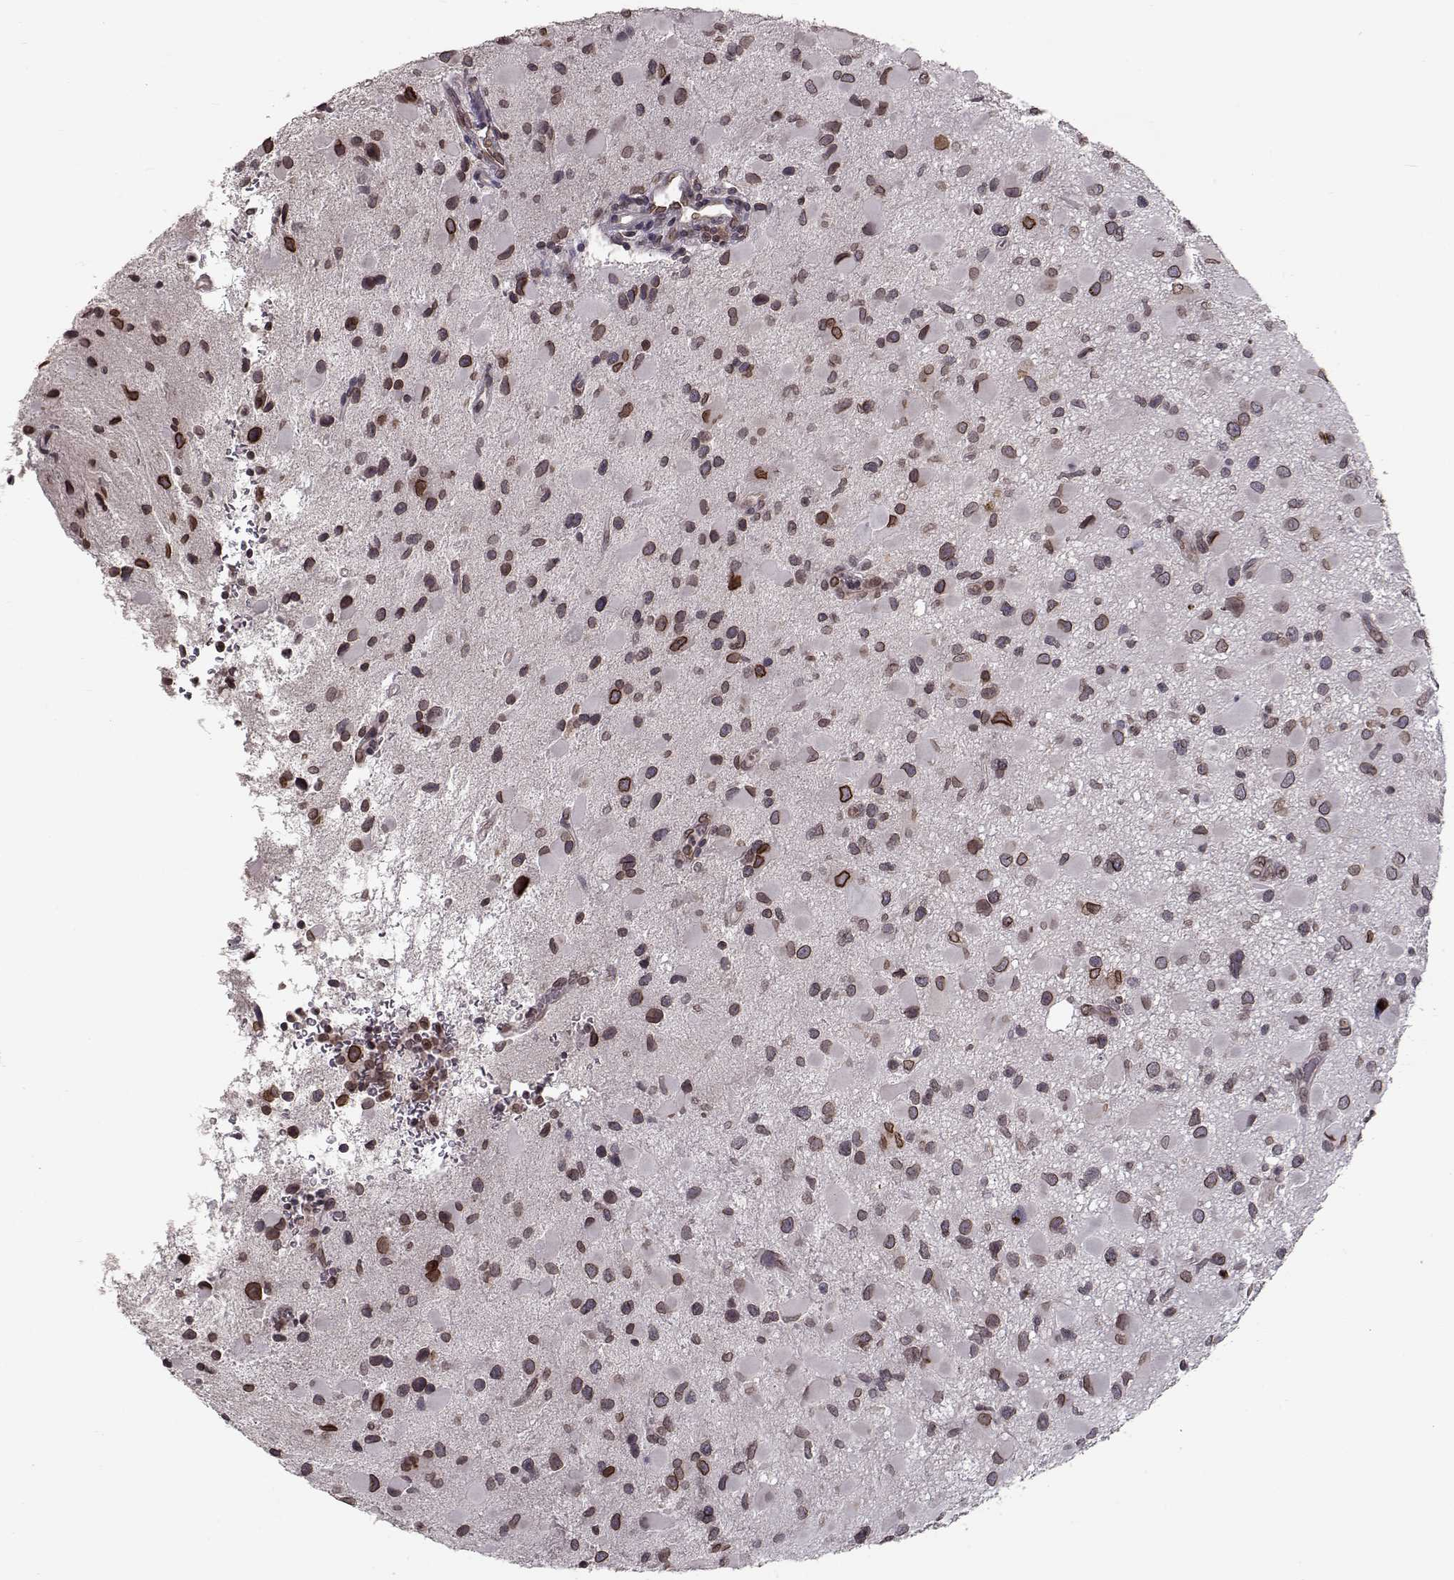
{"staining": {"intensity": "weak", "quantity": ">75%", "location": "cytoplasmic/membranous,nuclear"}, "tissue": "glioma", "cell_type": "Tumor cells", "image_type": "cancer", "snomed": [{"axis": "morphology", "description": "Glioma, malignant, Low grade"}, {"axis": "topography", "description": "Brain"}], "caption": "The micrograph exhibits staining of low-grade glioma (malignant), revealing weak cytoplasmic/membranous and nuclear protein expression (brown color) within tumor cells. (DAB (3,3'-diaminobenzidine) IHC, brown staining for protein, blue staining for nuclei).", "gene": "NUP37", "patient": {"sex": "female", "age": 32}}